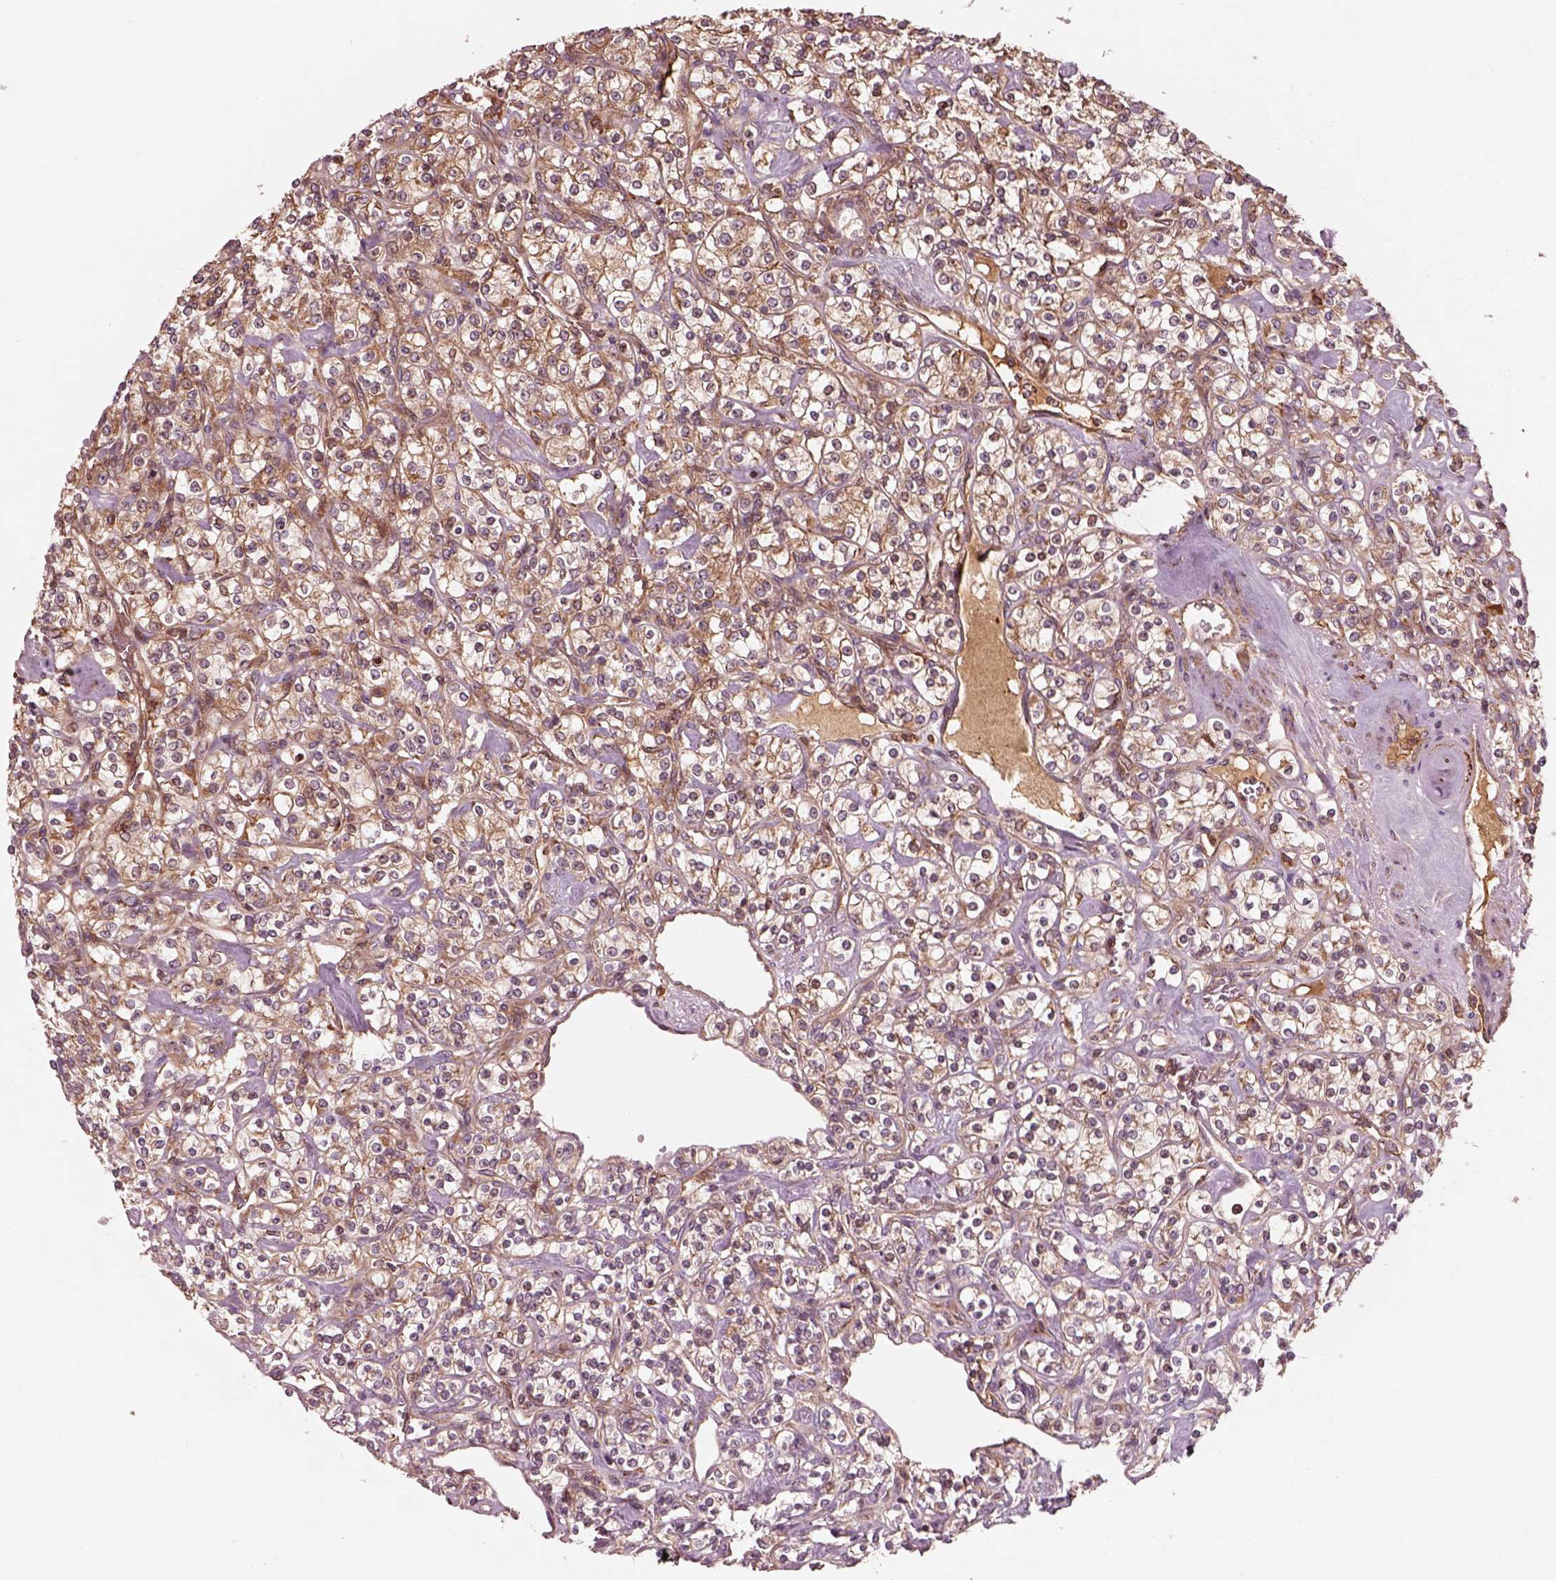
{"staining": {"intensity": "moderate", "quantity": "25%-75%", "location": "cytoplasmic/membranous"}, "tissue": "renal cancer", "cell_type": "Tumor cells", "image_type": "cancer", "snomed": [{"axis": "morphology", "description": "Adenocarcinoma, NOS"}, {"axis": "topography", "description": "Kidney"}], "caption": "Immunohistochemistry (IHC) of human adenocarcinoma (renal) exhibits medium levels of moderate cytoplasmic/membranous expression in about 25%-75% of tumor cells.", "gene": "ASCC2", "patient": {"sex": "male", "age": 77}}